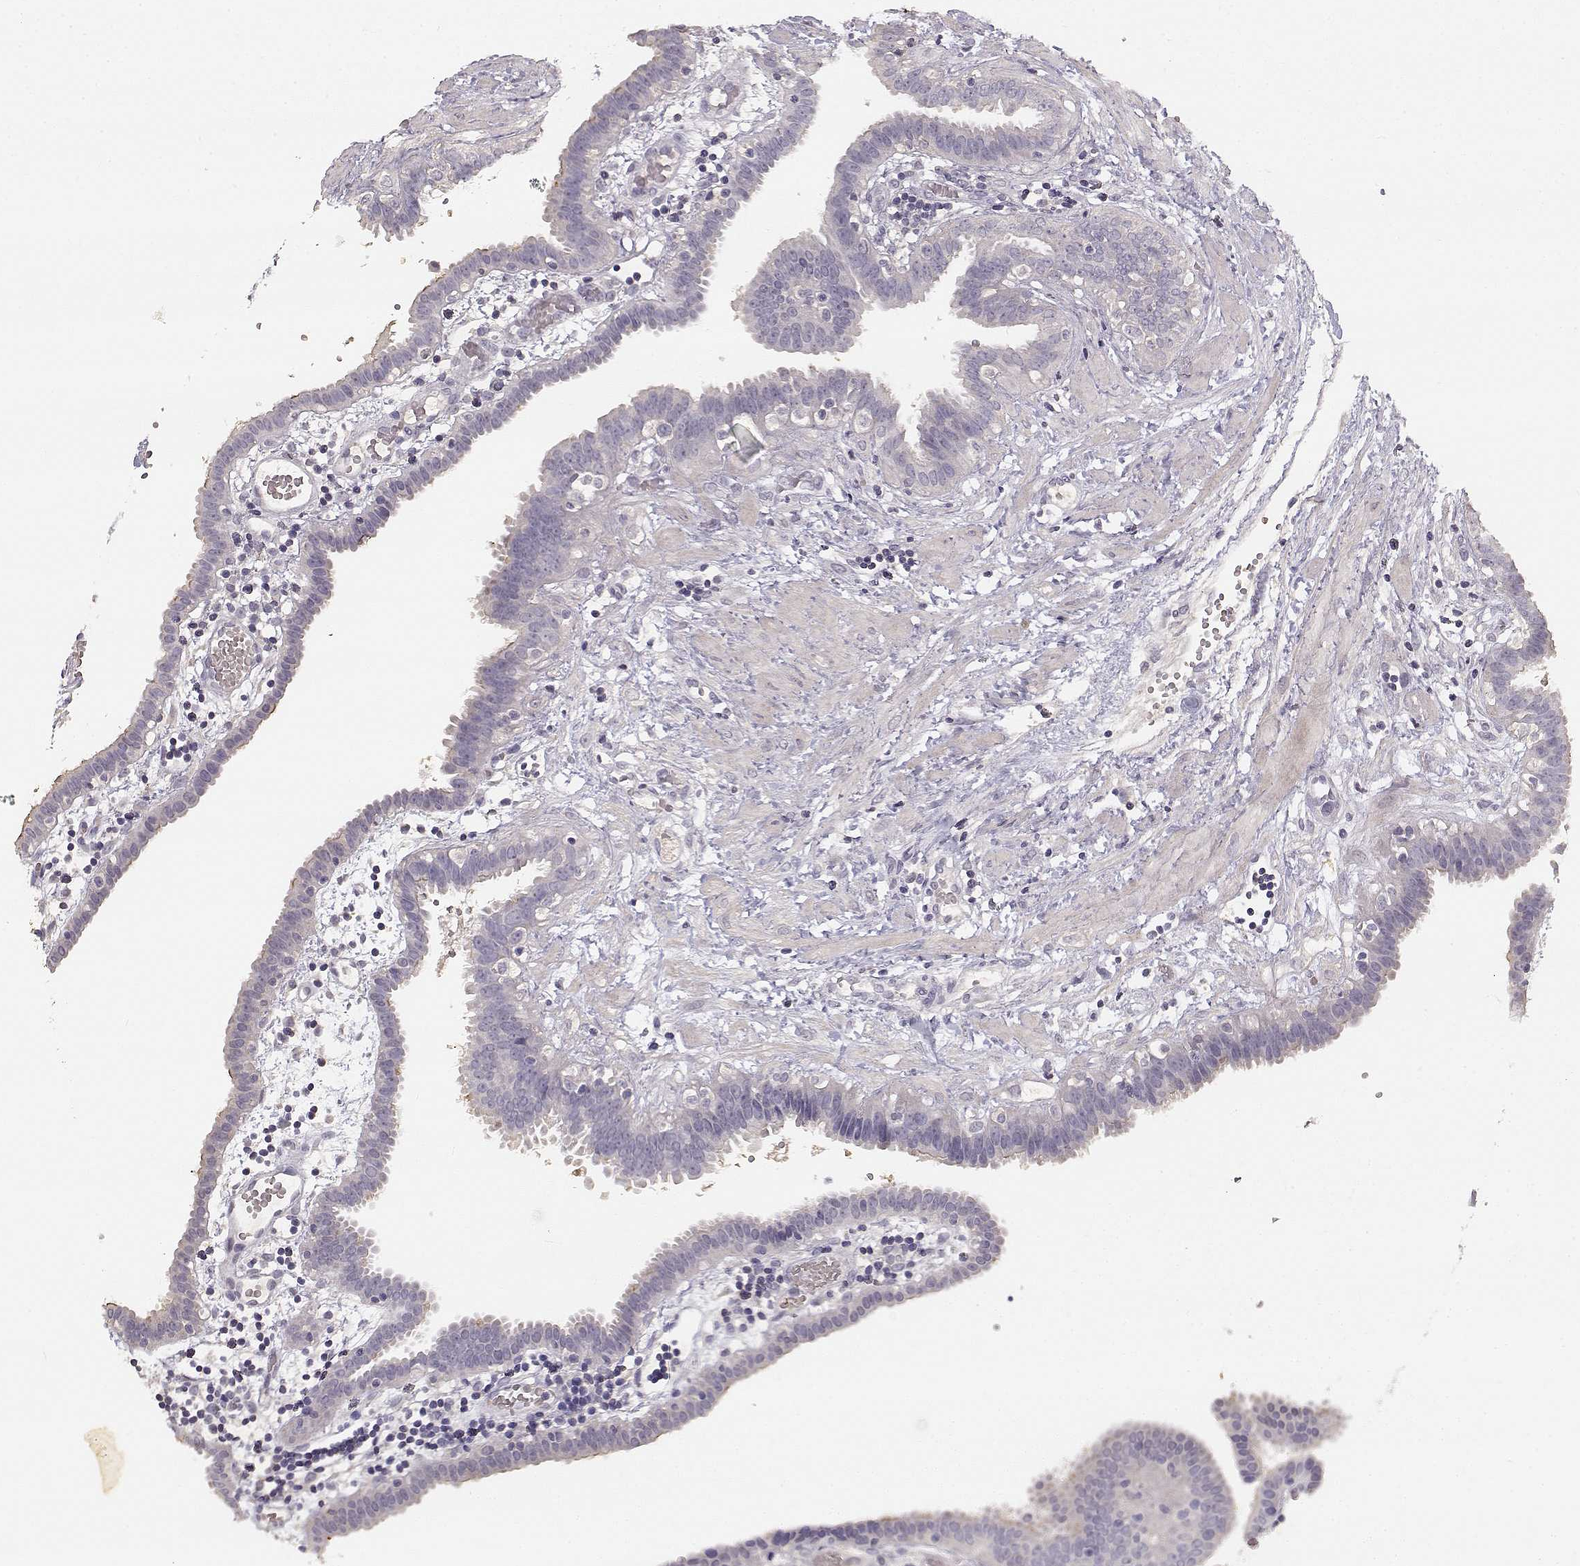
{"staining": {"intensity": "negative", "quantity": "none", "location": "none"}, "tissue": "fallopian tube", "cell_type": "Glandular cells", "image_type": "normal", "snomed": [{"axis": "morphology", "description": "Normal tissue, NOS"}, {"axis": "topography", "description": "Fallopian tube"}], "caption": "Immunohistochemical staining of unremarkable human fallopian tube reveals no significant expression in glandular cells. (Immunohistochemistry, brightfield microscopy, high magnification).", "gene": "UROC1", "patient": {"sex": "female", "age": 37}}